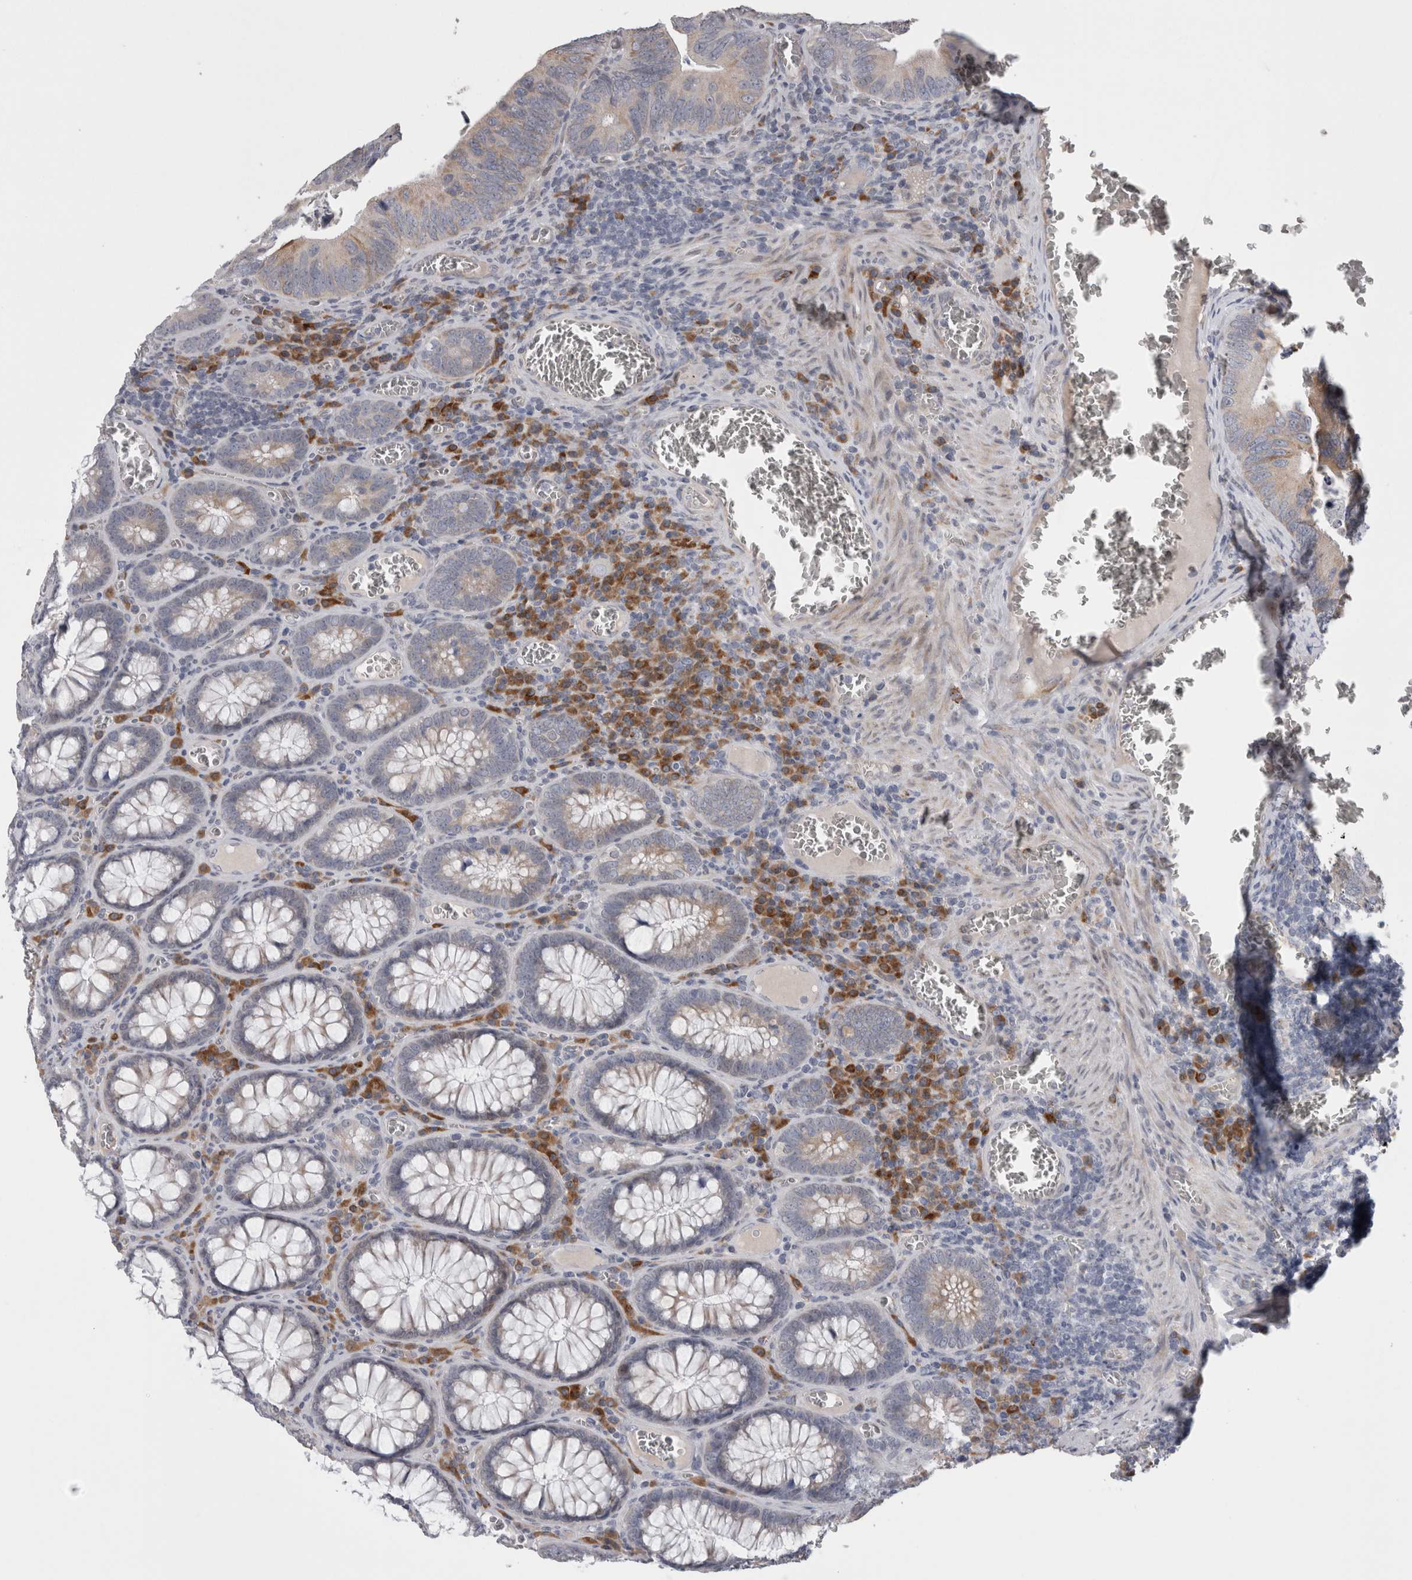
{"staining": {"intensity": "negative", "quantity": "none", "location": "none"}, "tissue": "colorectal cancer", "cell_type": "Tumor cells", "image_type": "cancer", "snomed": [{"axis": "morphology", "description": "Inflammation, NOS"}, {"axis": "morphology", "description": "Adenocarcinoma, NOS"}, {"axis": "topography", "description": "Colon"}], "caption": "IHC photomicrograph of human adenocarcinoma (colorectal) stained for a protein (brown), which displays no expression in tumor cells.", "gene": "STC1", "patient": {"sex": "male", "age": 72}}